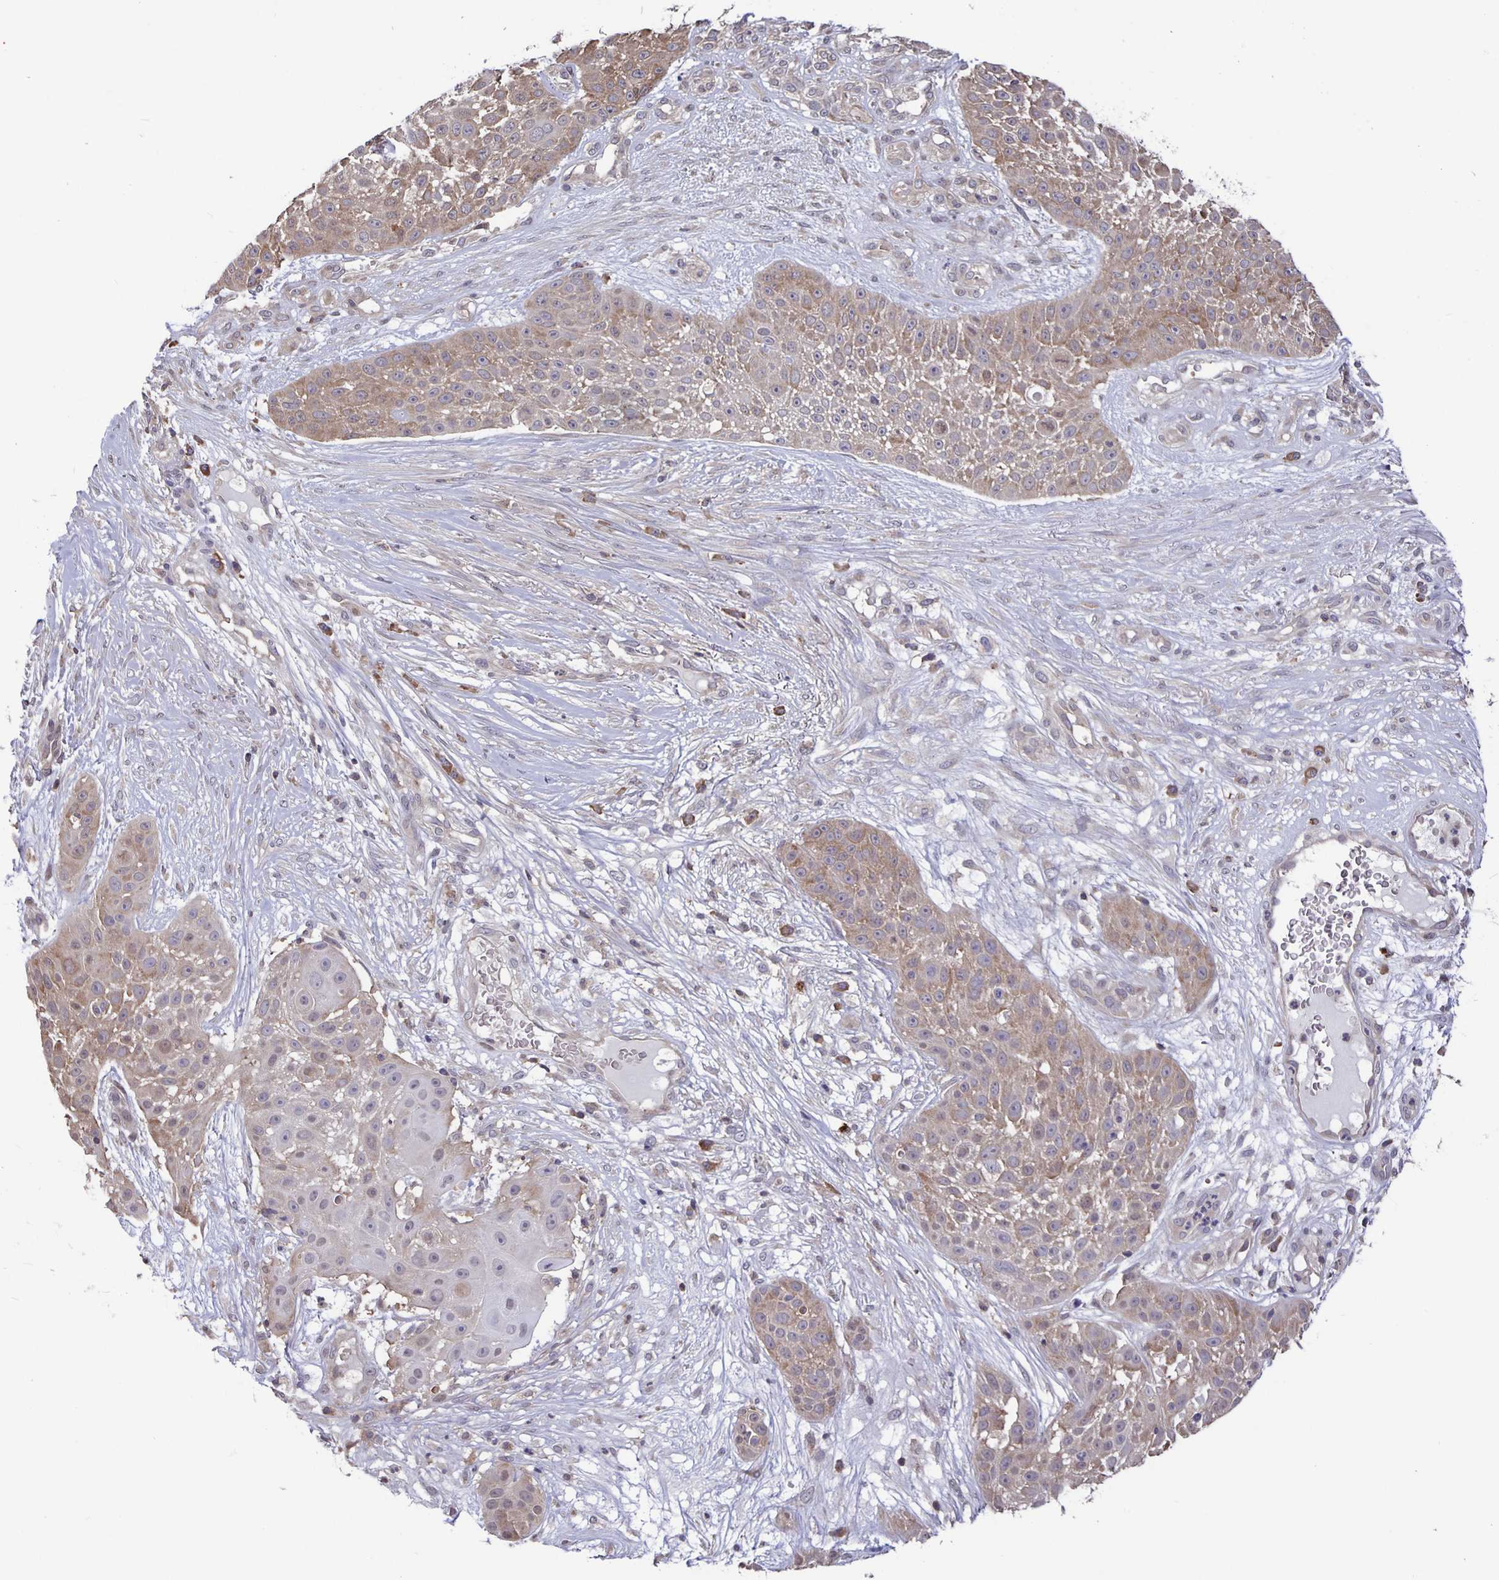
{"staining": {"intensity": "weak", "quantity": "25%-75%", "location": "cytoplasmic/membranous"}, "tissue": "skin cancer", "cell_type": "Tumor cells", "image_type": "cancer", "snomed": [{"axis": "morphology", "description": "Squamous cell carcinoma, NOS"}, {"axis": "topography", "description": "Skin"}], "caption": "About 25%-75% of tumor cells in squamous cell carcinoma (skin) demonstrate weak cytoplasmic/membranous protein expression as visualized by brown immunohistochemical staining.", "gene": "FEM1C", "patient": {"sex": "female", "age": 86}}